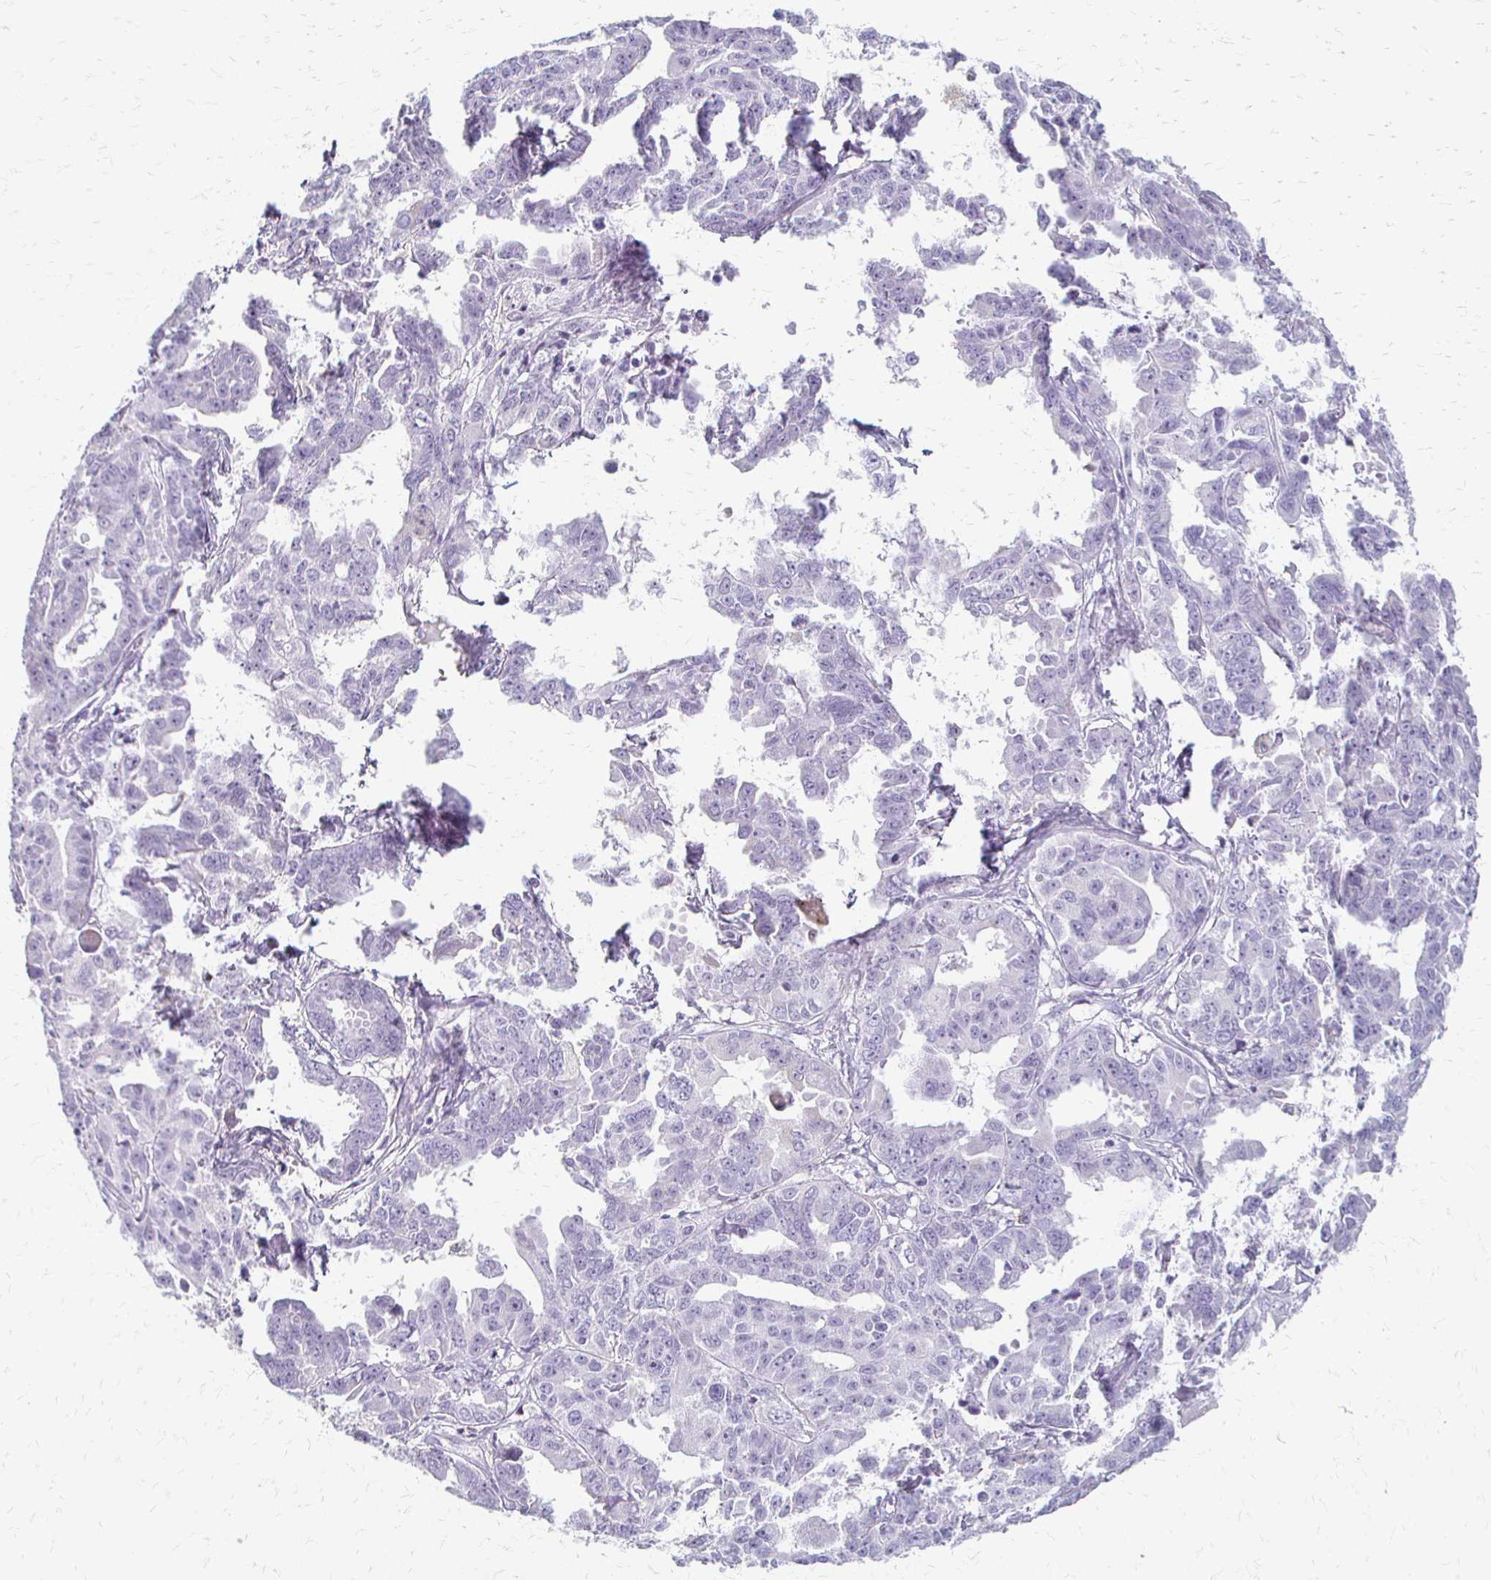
{"staining": {"intensity": "negative", "quantity": "none", "location": "none"}, "tissue": "ovarian cancer", "cell_type": "Tumor cells", "image_type": "cancer", "snomed": [{"axis": "morphology", "description": "Adenocarcinoma, NOS"}, {"axis": "morphology", "description": "Carcinoma, endometroid"}, {"axis": "topography", "description": "Ovary"}], "caption": "High power microscopy micrograph of an immunohistochemistry (IHC) micrograph of ovarian endometroid carcinoma, revealing no significant positivity in tumor cells.", "gene": "ACP5", "patient": {"sex": "female", "age": 72}}